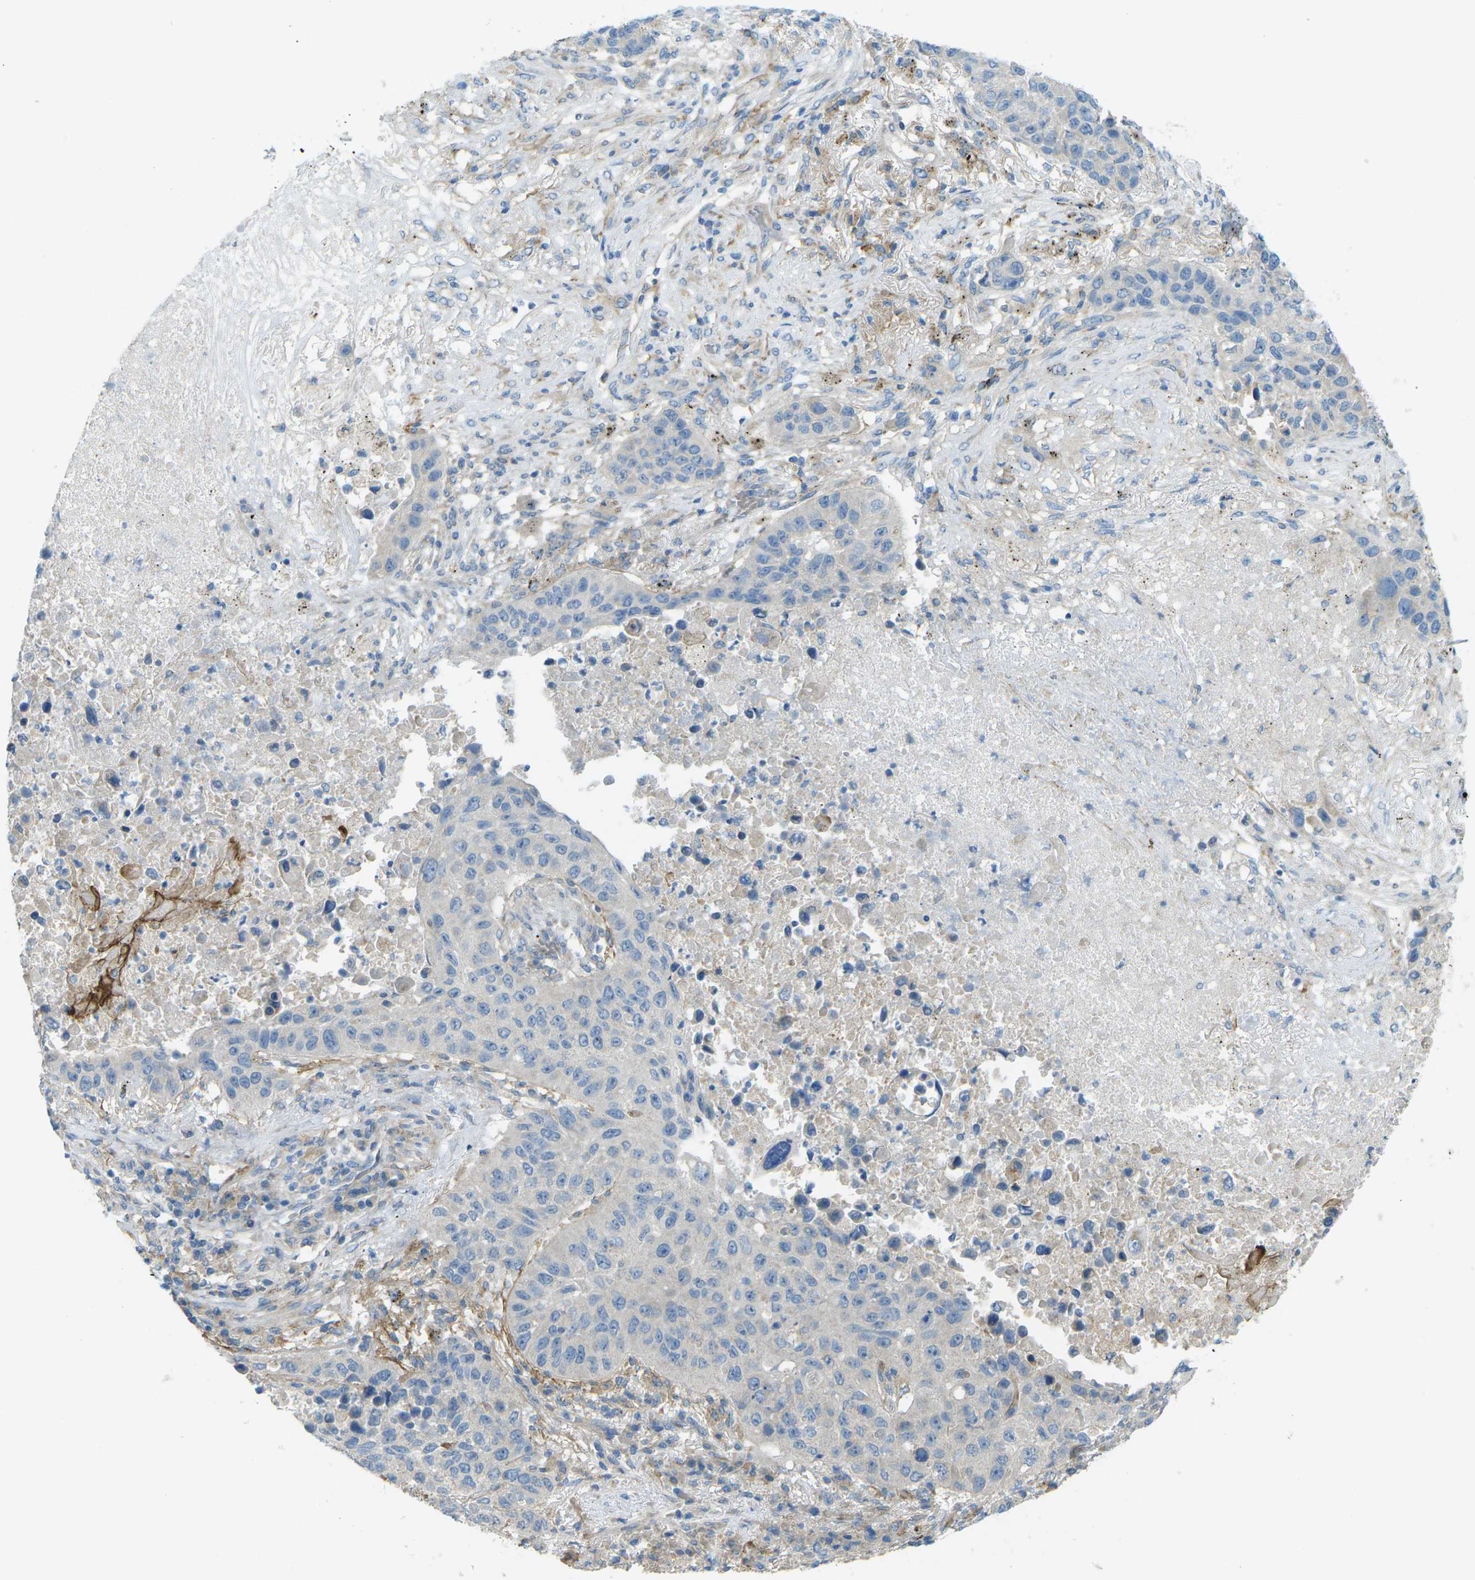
{"staining": {"intensity": "negative", "quantity": "none", "location": "none"}, "tissue": "lung cancer", "cell_type": "Tumor cells", "image_type": "cancer", "snomed": [{"axis": "morphology", "description": "Squamous cell carcinoma, NOS"}, {"axis": "topography", "description": "Lung"}], "caption": "Tumor cells show no significant protein expression in lung cancer (squamous cell carcinoma).", "gene": "MYLK4", "patient": {"sex": "male", "age": 57}}